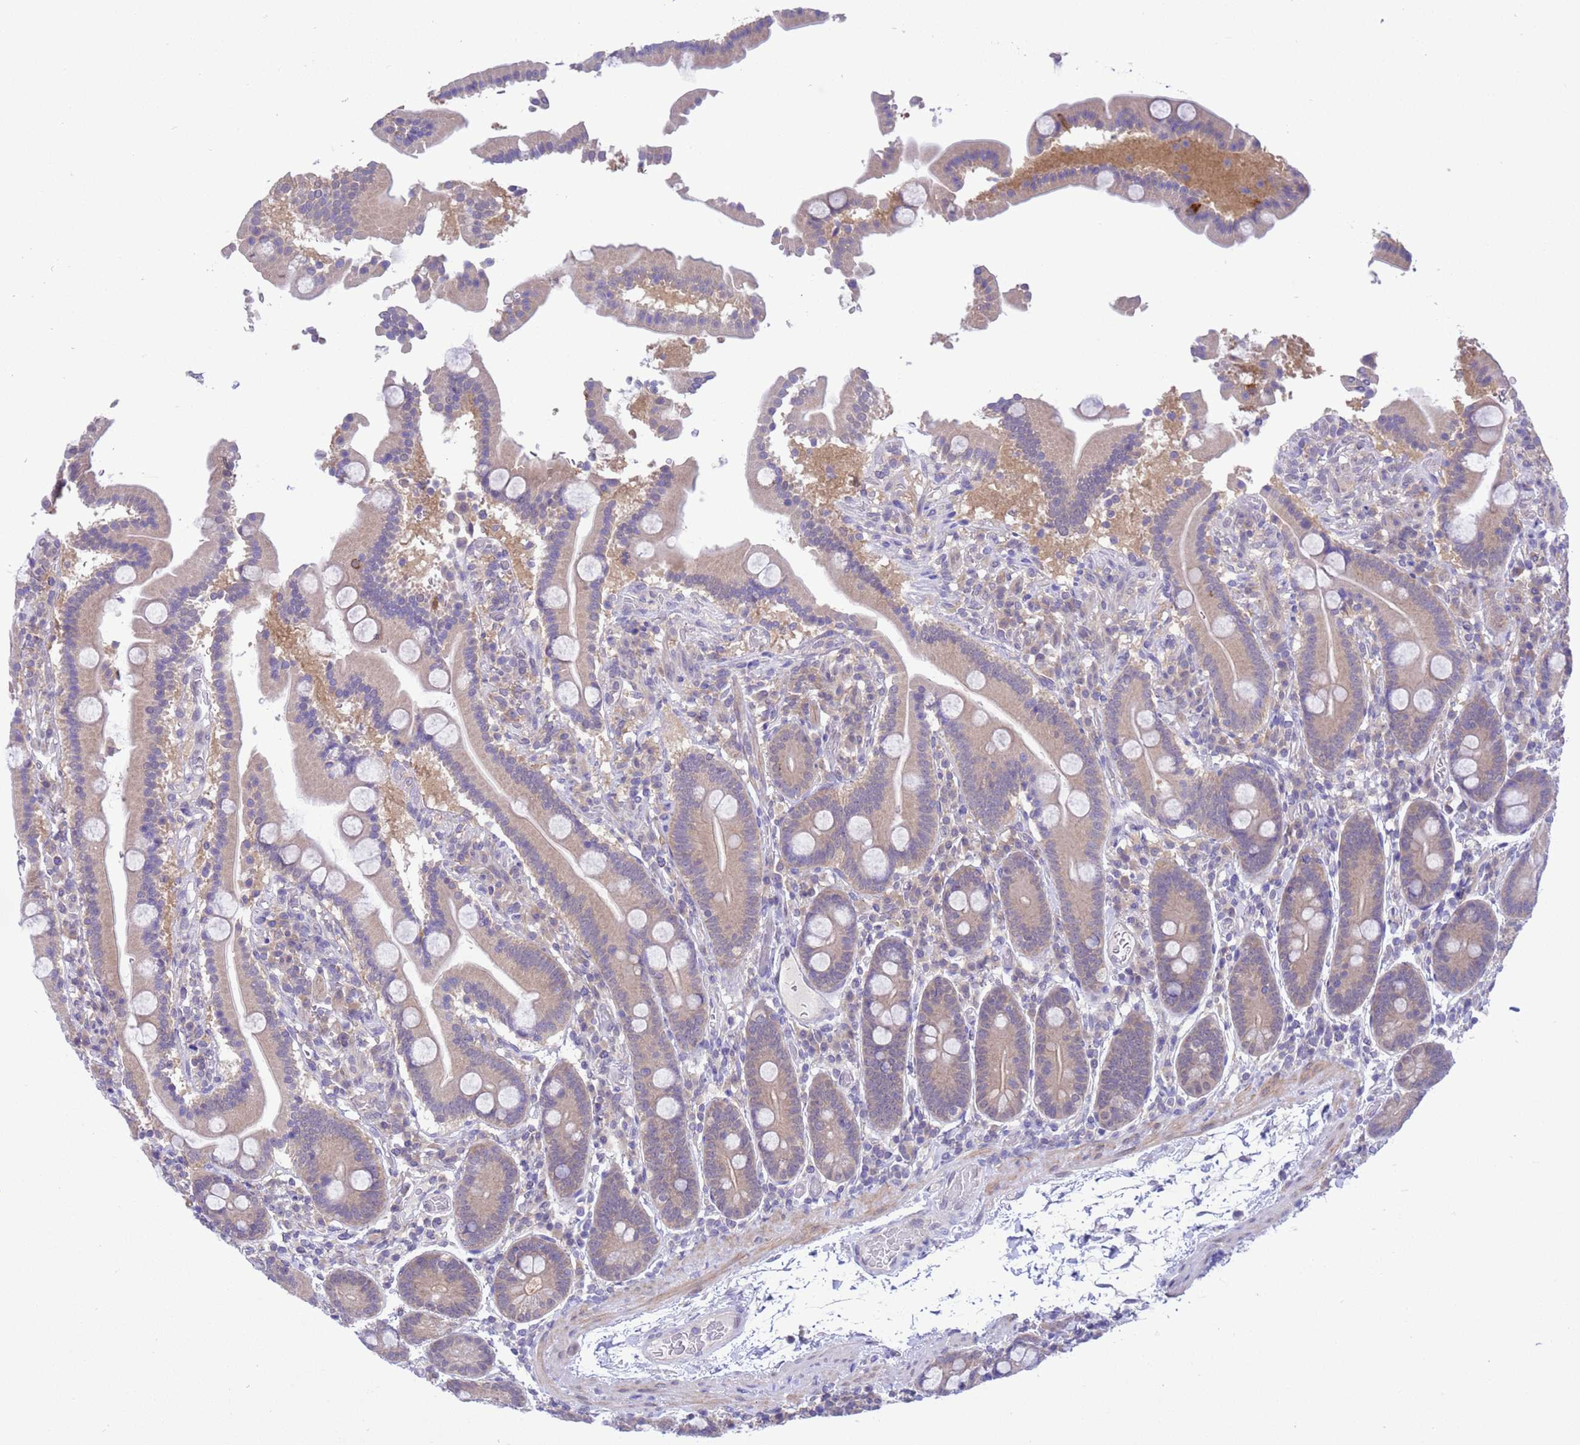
{"staining": {"intensity": "weak", "quantity": "25%-75%", "location": "cytoplasmic/membranous"}, "tissue": "duodenum", "cell_type": "Glandular cells", "image_type": "normal", "snomed": [{"axis": "morphology", "description": "Normal tissue, NOS"}, {"axis": "topography", "description": "Duodenum"}], "caption": "An immunohistochemistry photomicrograph of unremarkable tissue is shown. Protein staining in brown labels weak cytoplasmic/membranous positivity in duodenum within glandular cells.", "gene": "ZNF461", "patient": {"sex": "male", "age": 55}}